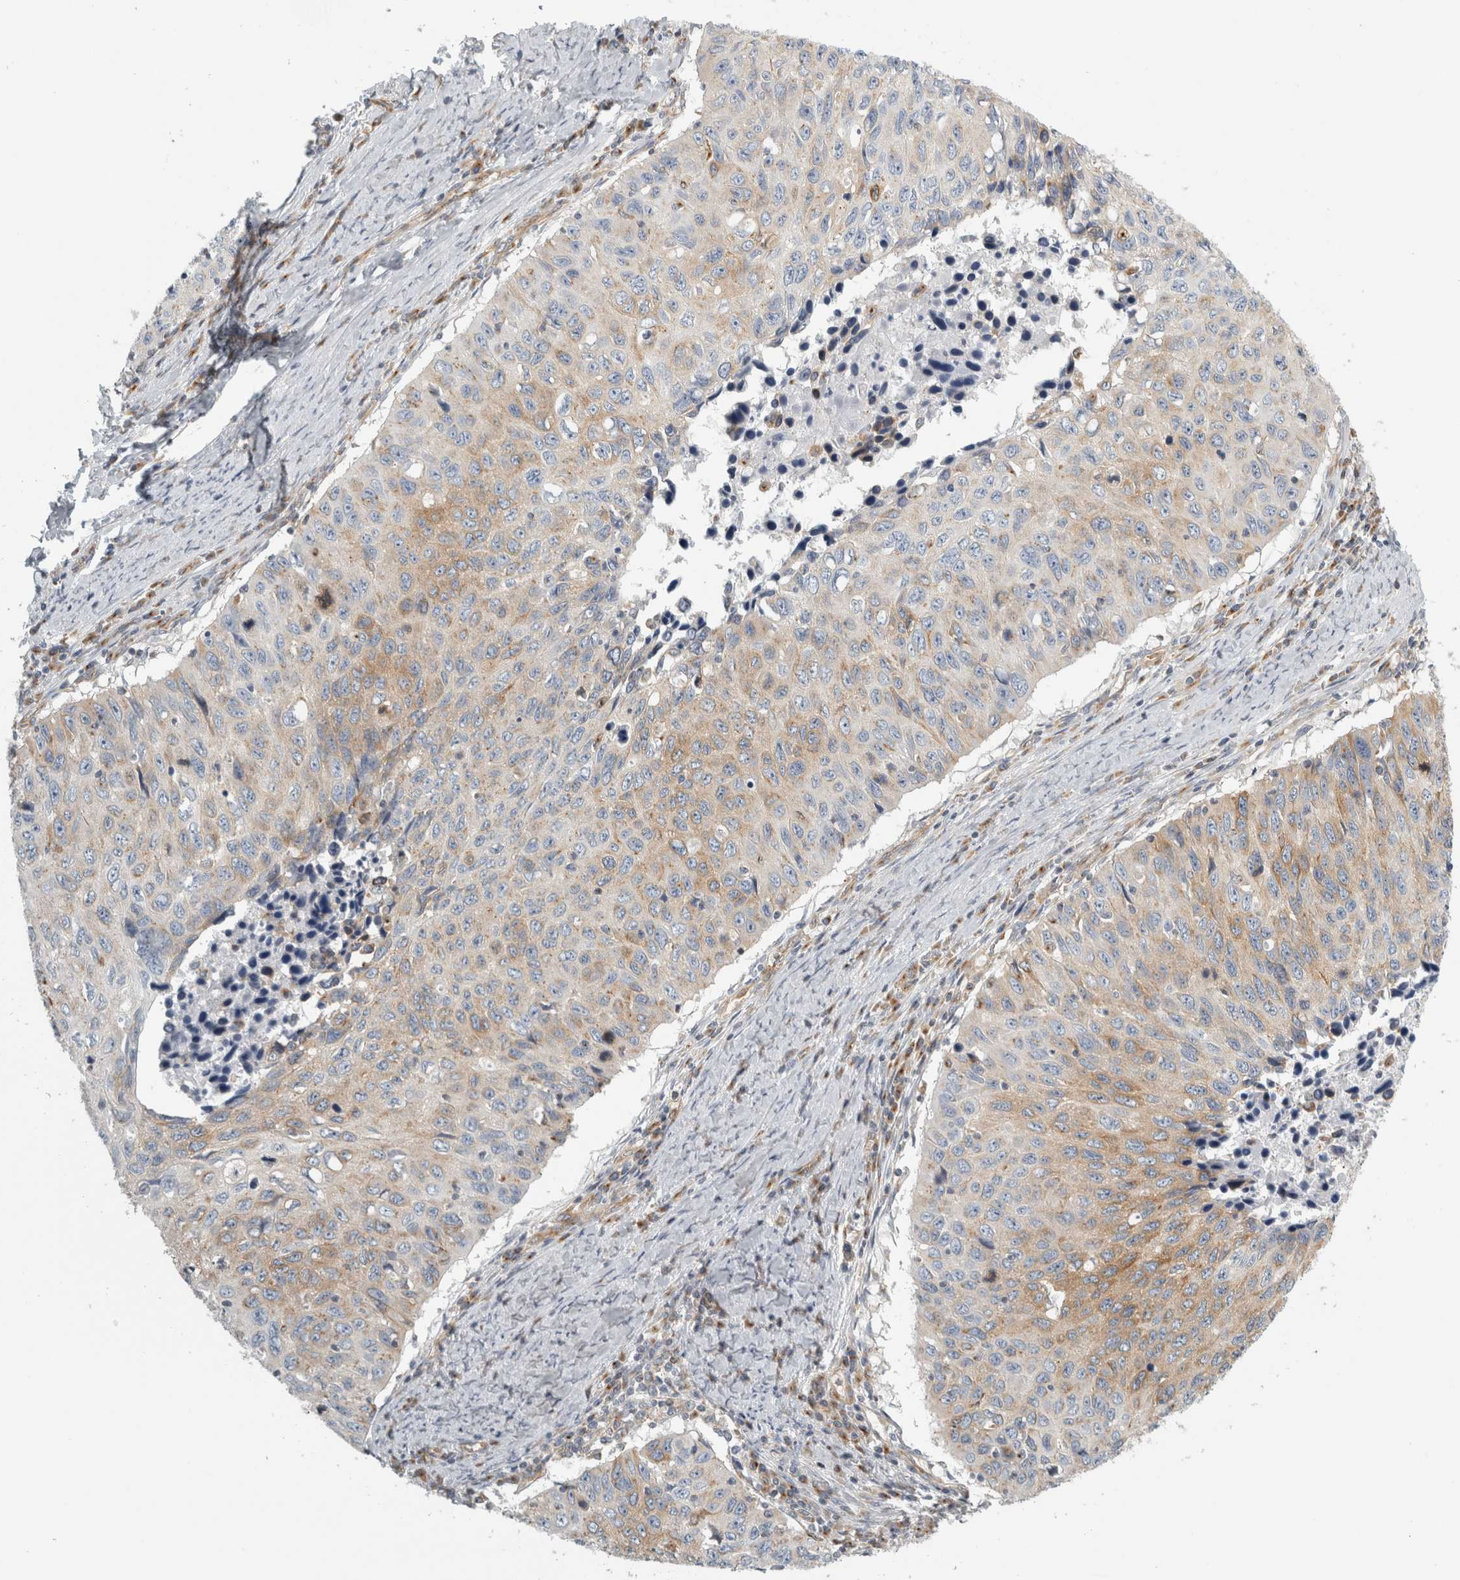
{"staining": {"intensity": "weak", "quantity": ">75%", "location": "cytoplasmic/membranous"}, "tissue": "cervical cancer", "cell_type": "Tumor cells", "image_type": "cancer", "snomed": [{"axis": "morphology", "description": "Squamous cell carcinoma, NOS"}, {"axis": "topography", "description": "Cervix"}], "caption": "Cervical squamous cell carcinoma stained with DAB immunohistochemistry (IHC) displays low levels of weak cytoplasmic/membranous expression in approximately >75% of tumor cells.", "gene": "PEX6", "patient": {"sex": "female", "age": 53}}